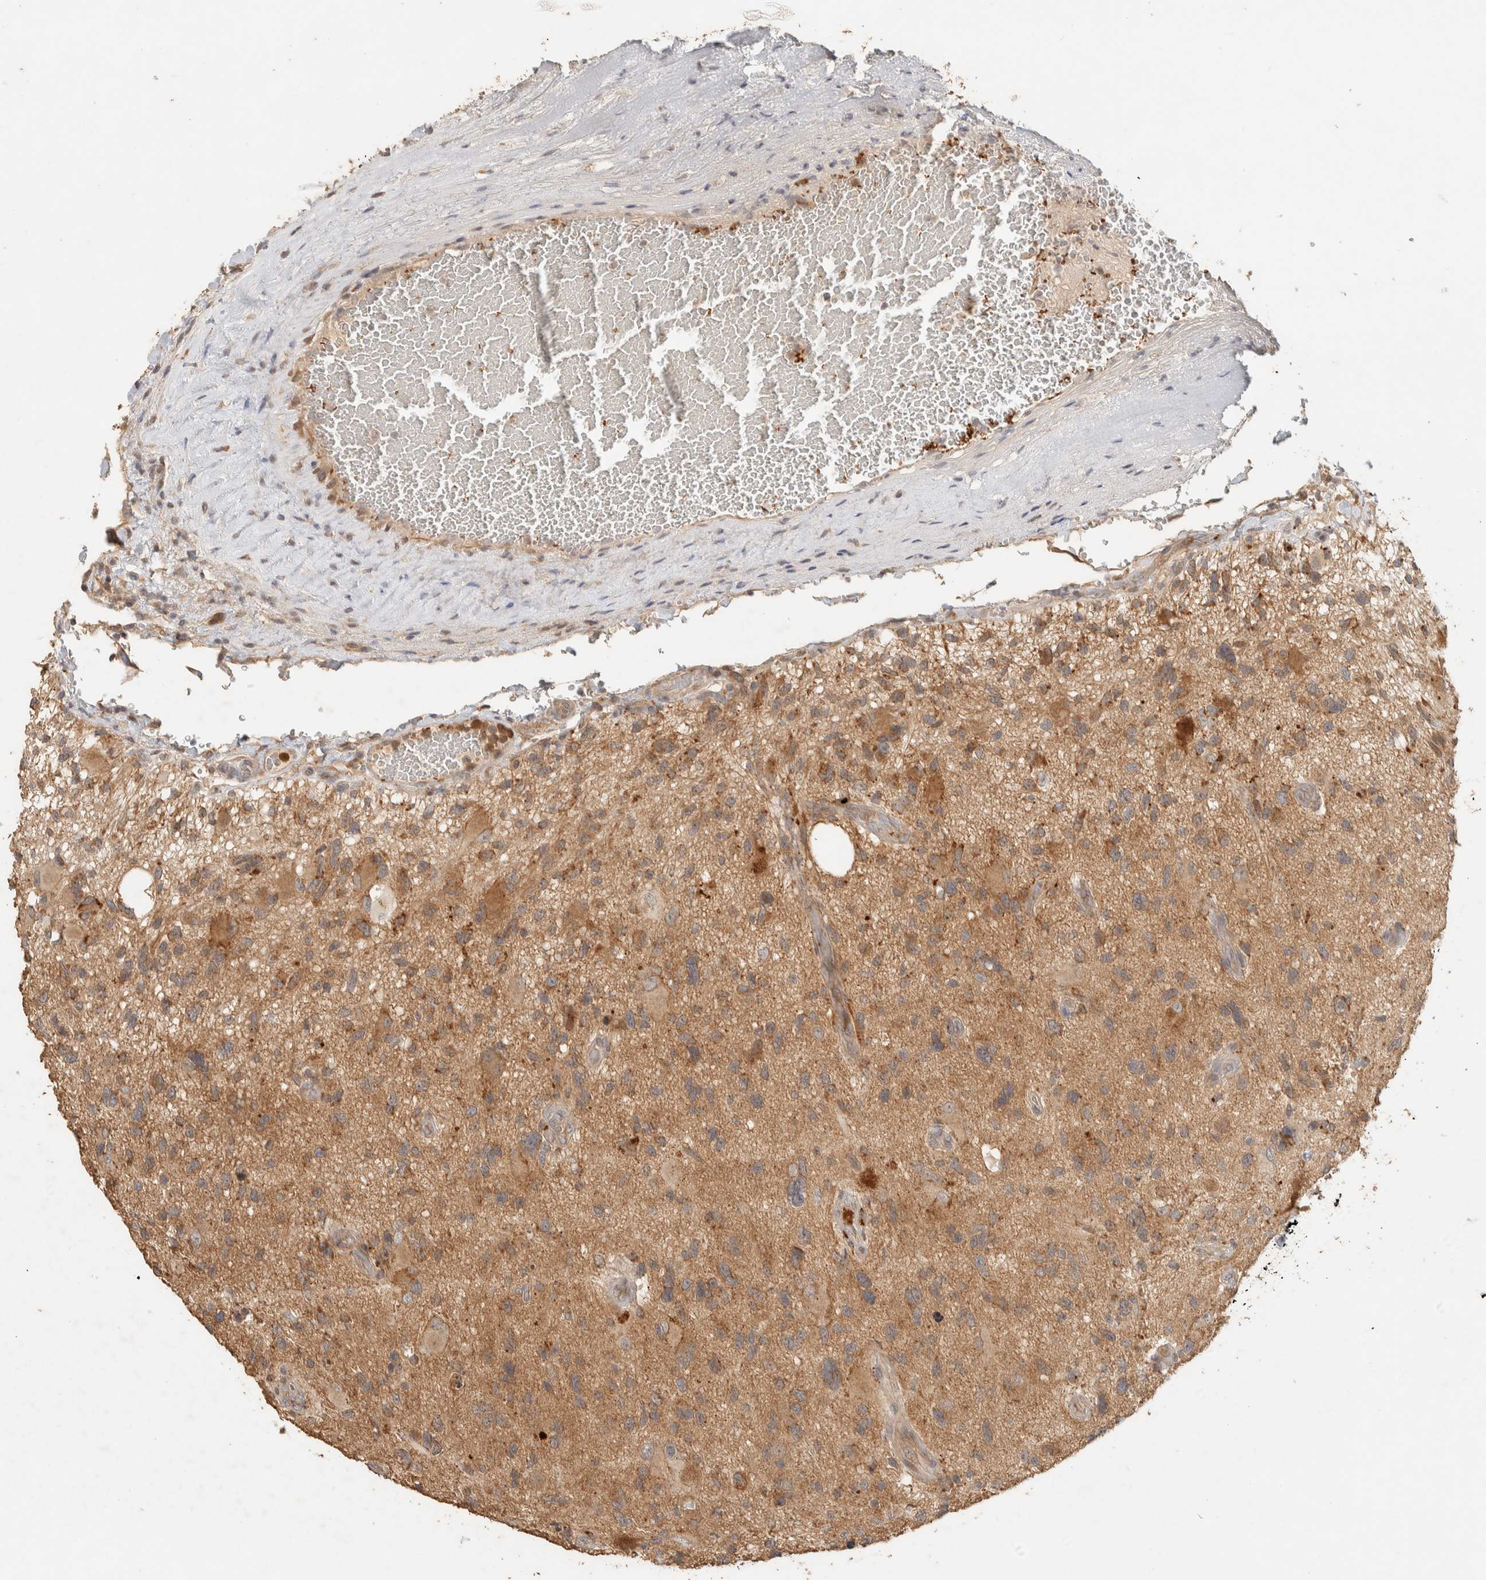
{"staining": {"intensity": "moderate", "quantity": ">75%", "location": "cytoplasmic/membranous"}, "tissue": "glioma", "cell_type": "Tumor cells", "image_type": "cancer", "snomed": [{"axis": "morphology", "description": "Glioma, malignant, High grade"}, {"axis": "topography", "description": "Brain"}], "caption": "Protein staining reveals moderate cytoplasmic/membranous positivity in about >75% of tumor cells in malignant high-grade glioma.", "gene": "ITPA", "patient": {"sex": "male", "age": 33}}